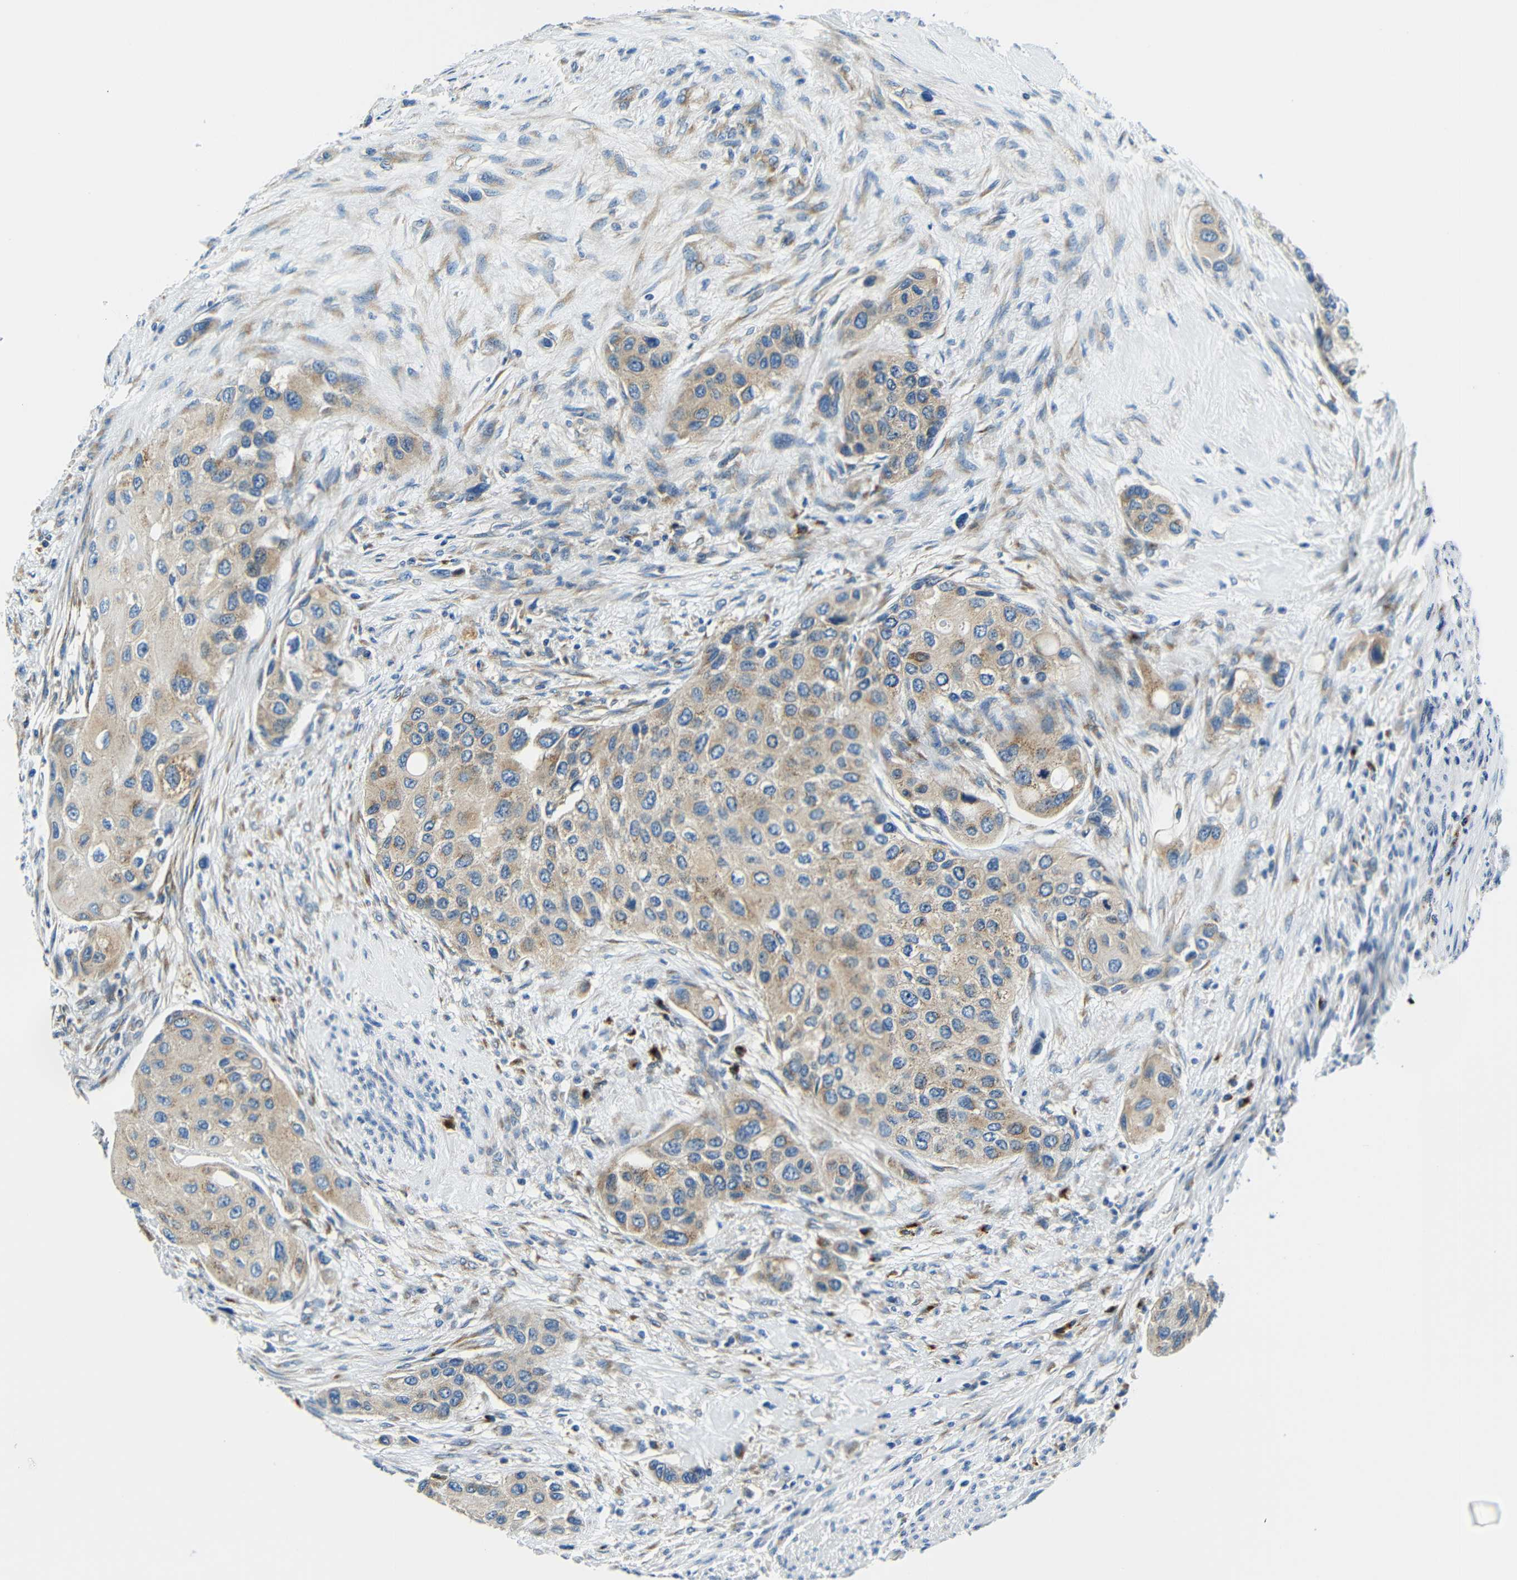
{"staining": {"intensity": "moderate", "quantity": ">75%", "location": "cytoplasmic/membranous"}, "tissue": "urothelial cancer", "cell_type": "Tumor cells", "image_type": "cancer", "snomed": [{"axis": "morphology", "description": "Urothelial carcinoma, High grade"}, {"axis": "topography", "description": "Urinary bladder"}], "caption": "Protein expression analysis of human urothelial cancer reveals moderate cytoplasmic/membranous positivity in about >75% of tumor cells.", "gene": "USO1", "patient": {"sex": "female", "age": 56}}